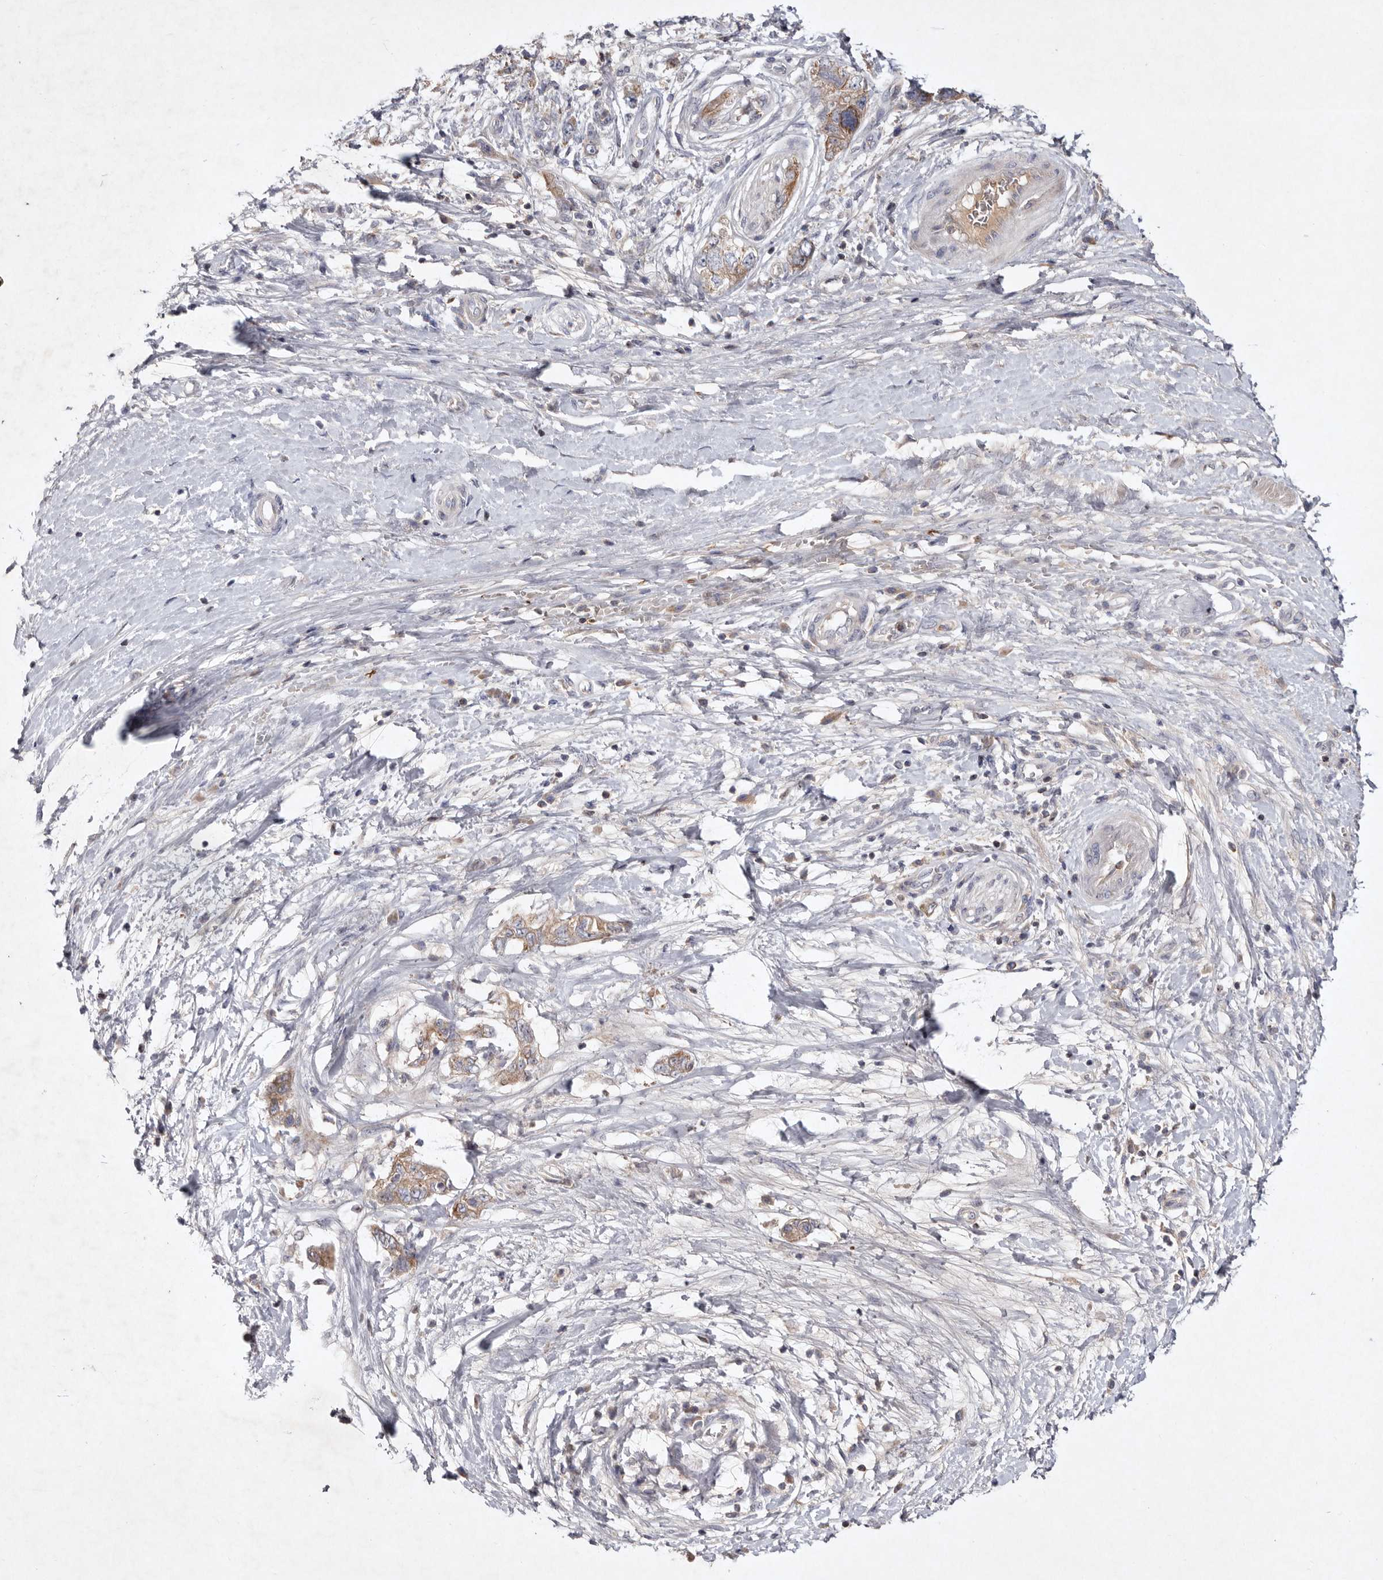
{"staining": {"intensity": "strong", "quantity": "<25%", "location": "cytoplasmic/membranous"}, "tissue": "pancreatic cancer", "cell_type": "Tumor cells", "image_type": "cancer", "snomed": [{"axis": "morphology", "description": "Adenocarcinoma, NOS"}, {"axis": "topography", "description": "Pancreas"}], "caption": "Pancreatic cancer (adenocarcinoma) stained for a protein (brown) demonstrates strong cytoplasmic/membranous positive expression in approximately <25% of tumor cells.", "gene": "TNFSF14", "patient": {"sex": "female", "age": 73}}